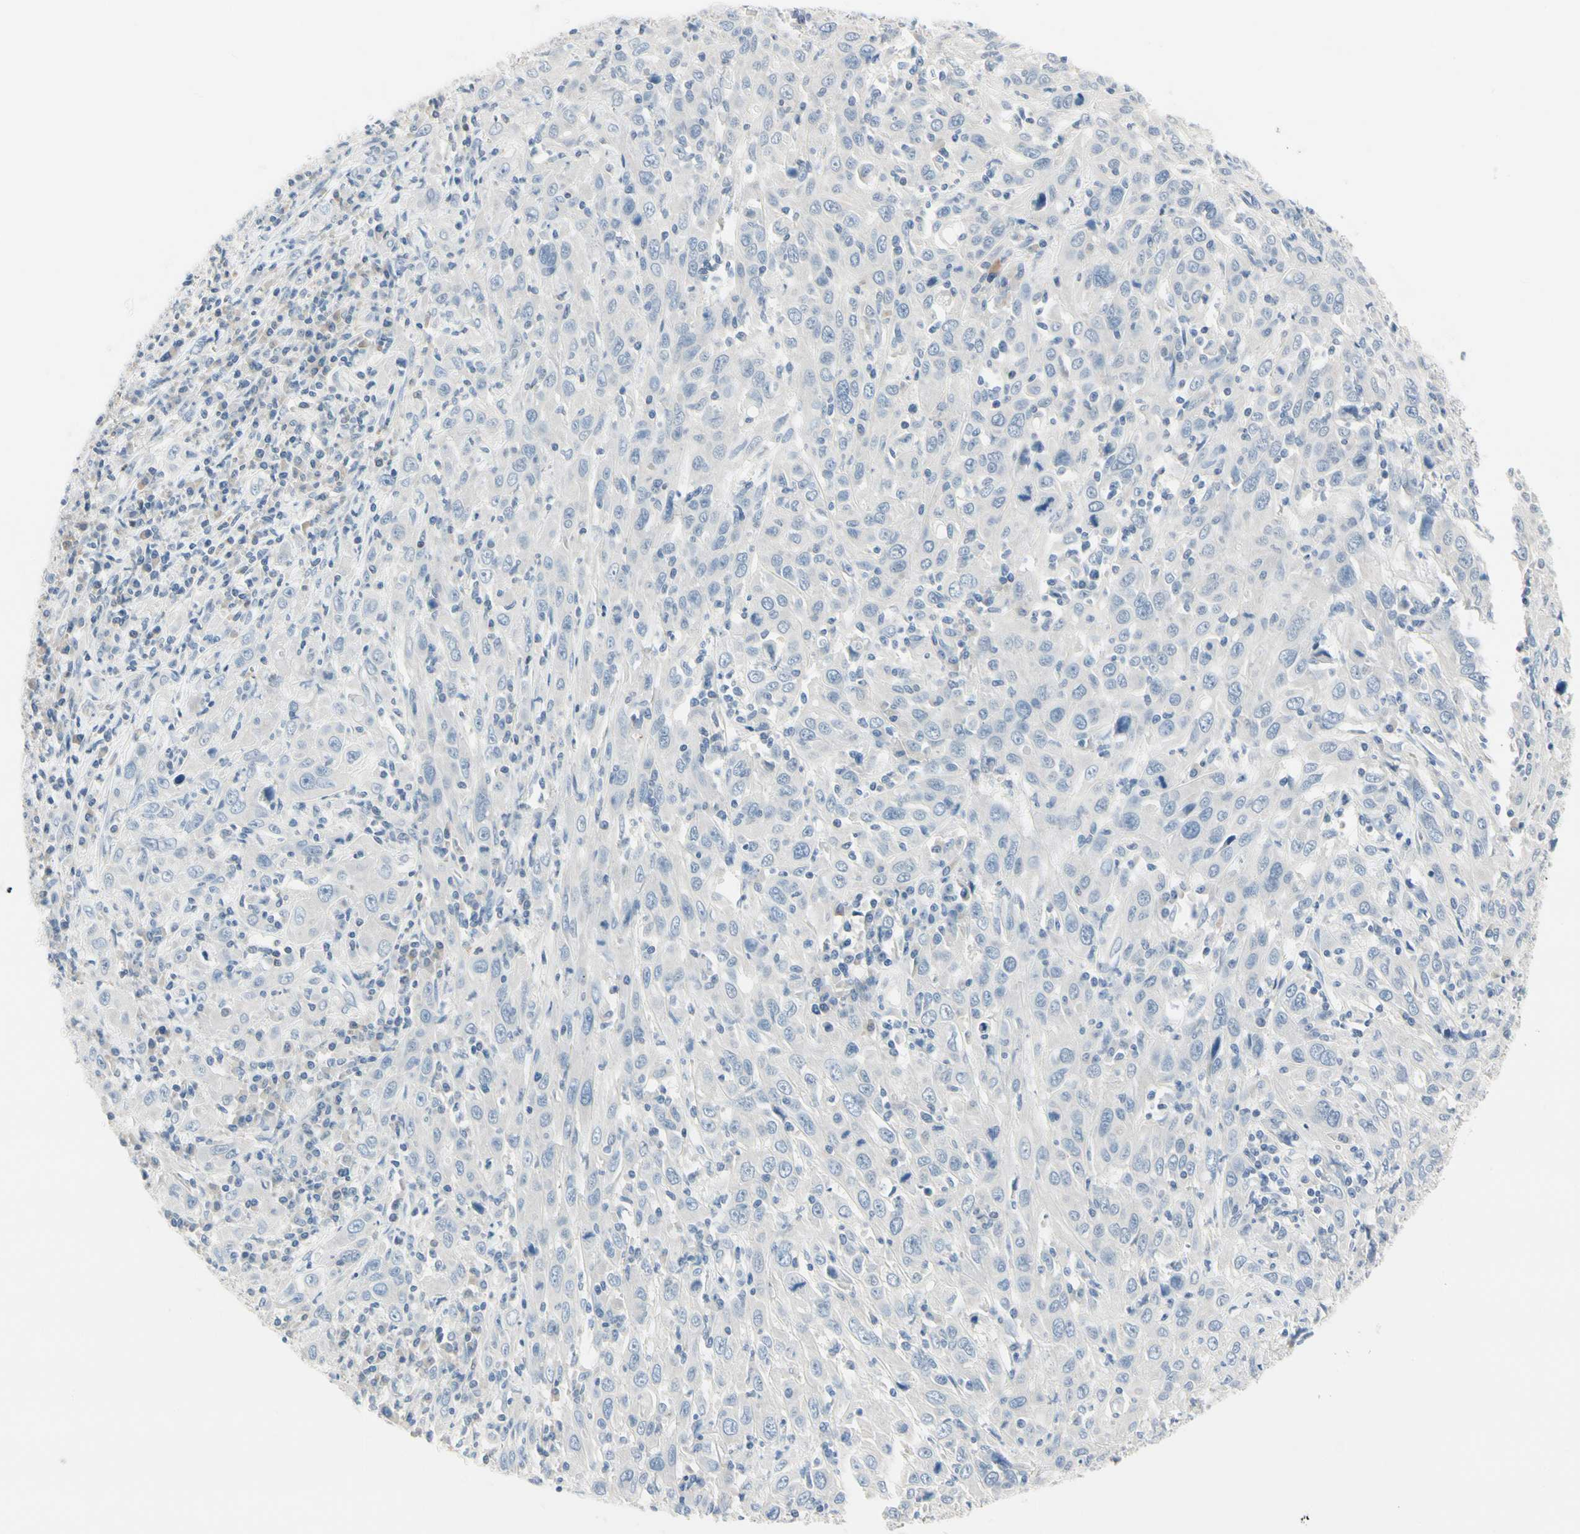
{"staining": {"intensity": "negative", "quantity": "none", "location": "none"}, "tissue": "cervical cancer", "cell_type": "Tumor cells", "image_type": "cancer", "snomed": [{"axis": "morphology", "description": "Squamous cell carcinoma, NOS"}, {"axis": "topography", "description": "Cervix"}], "caption": "Immunohistochemistry (IHC) of human cervical cancer (squamous cell carcinoma) exhibits no expression in tumor cells. The staining is performed using DAB brown chromogen with nuclei counter-stained in using hematoxylin.", "gene": "NFATC2", "patient": {"sex": "female", "age": 46}}